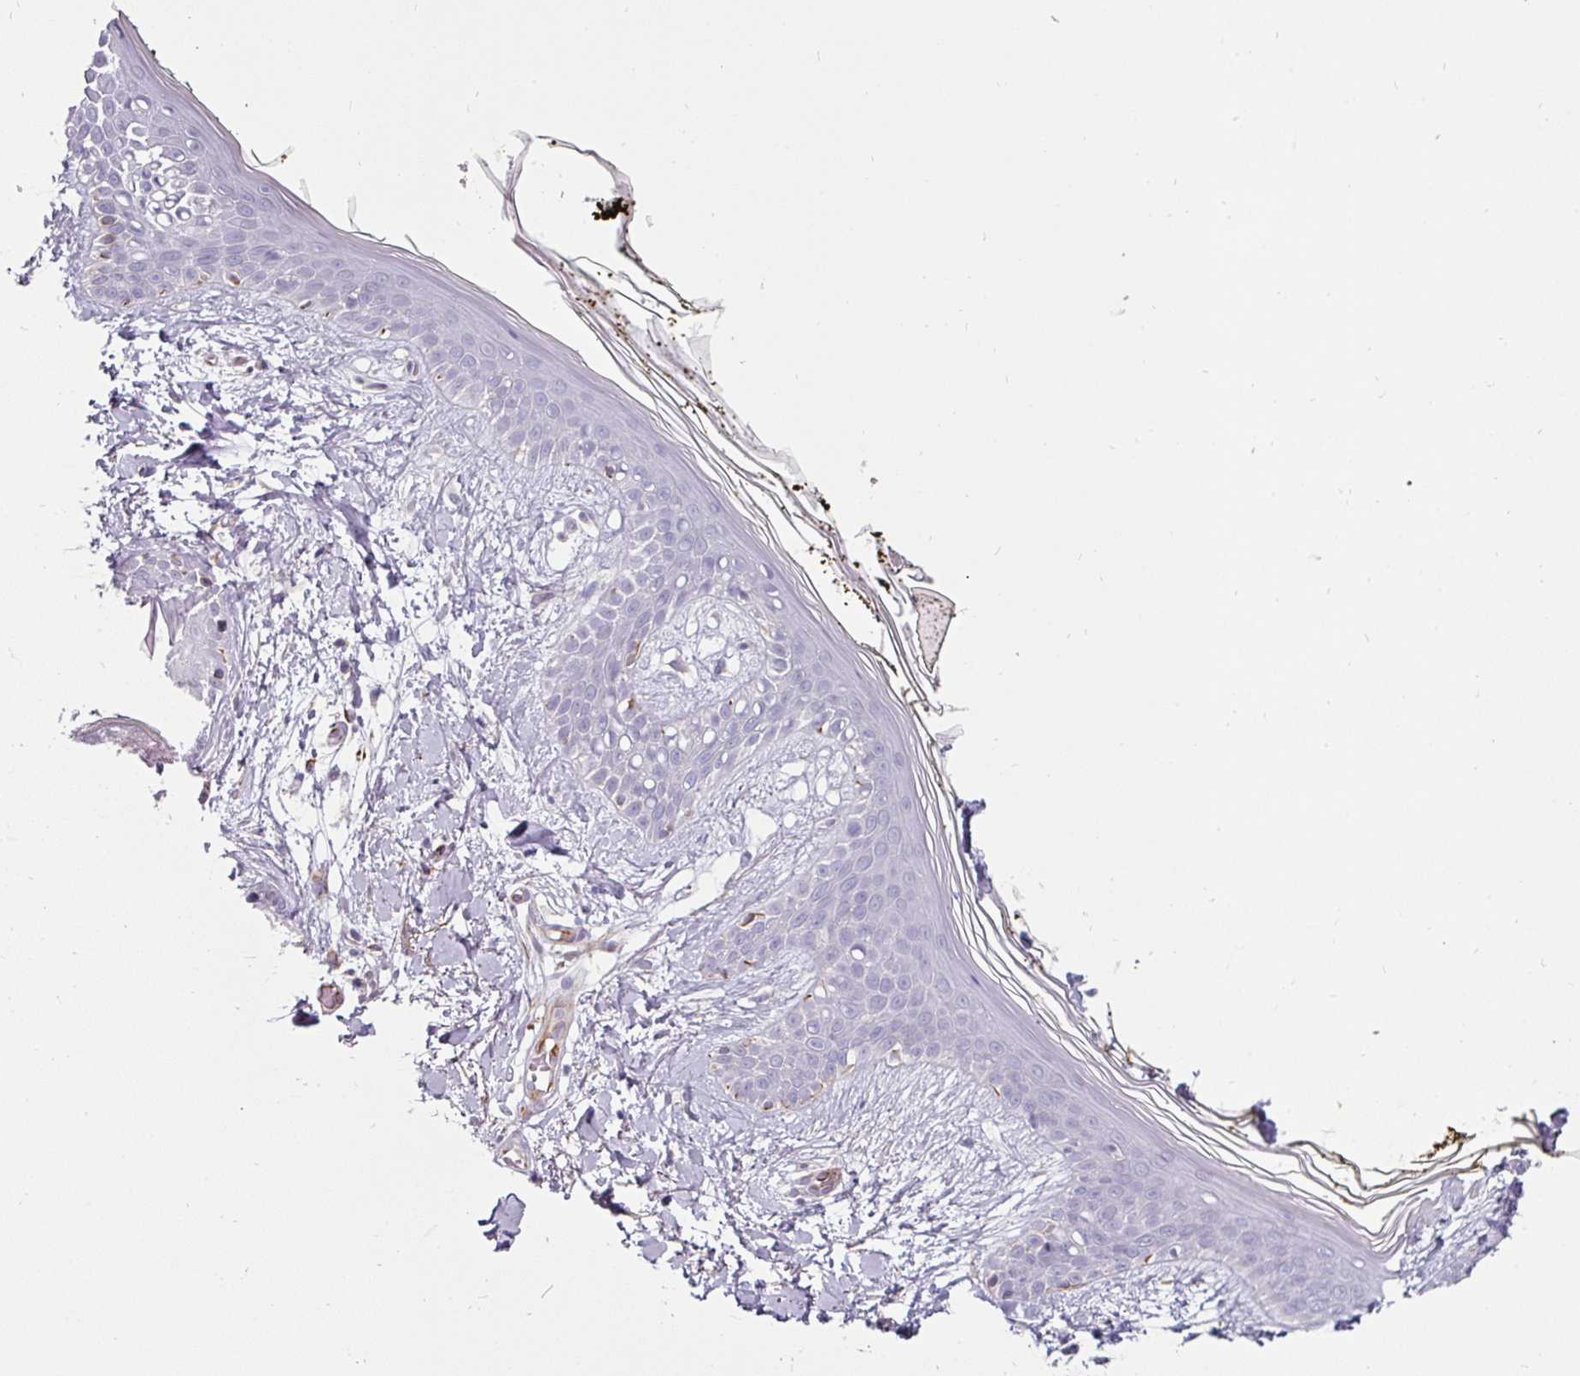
{"staining": {"intensity": "negative", "quantity": "none", "location": "none"}, "tissue": "skin", "cell_type": "Fibroblasts", "image_type": "normal", "snomed": [{"axis": "morphology", "description": "Normal tissue, NOS"}, {"axis": "topography", "description": "Skin"}], "caption": "Immunohistochemistry of benign human skin exhibits no staining in fibroblasts.", "gene": "EYA3", "patient": {"sex": "female", "age": 34}}